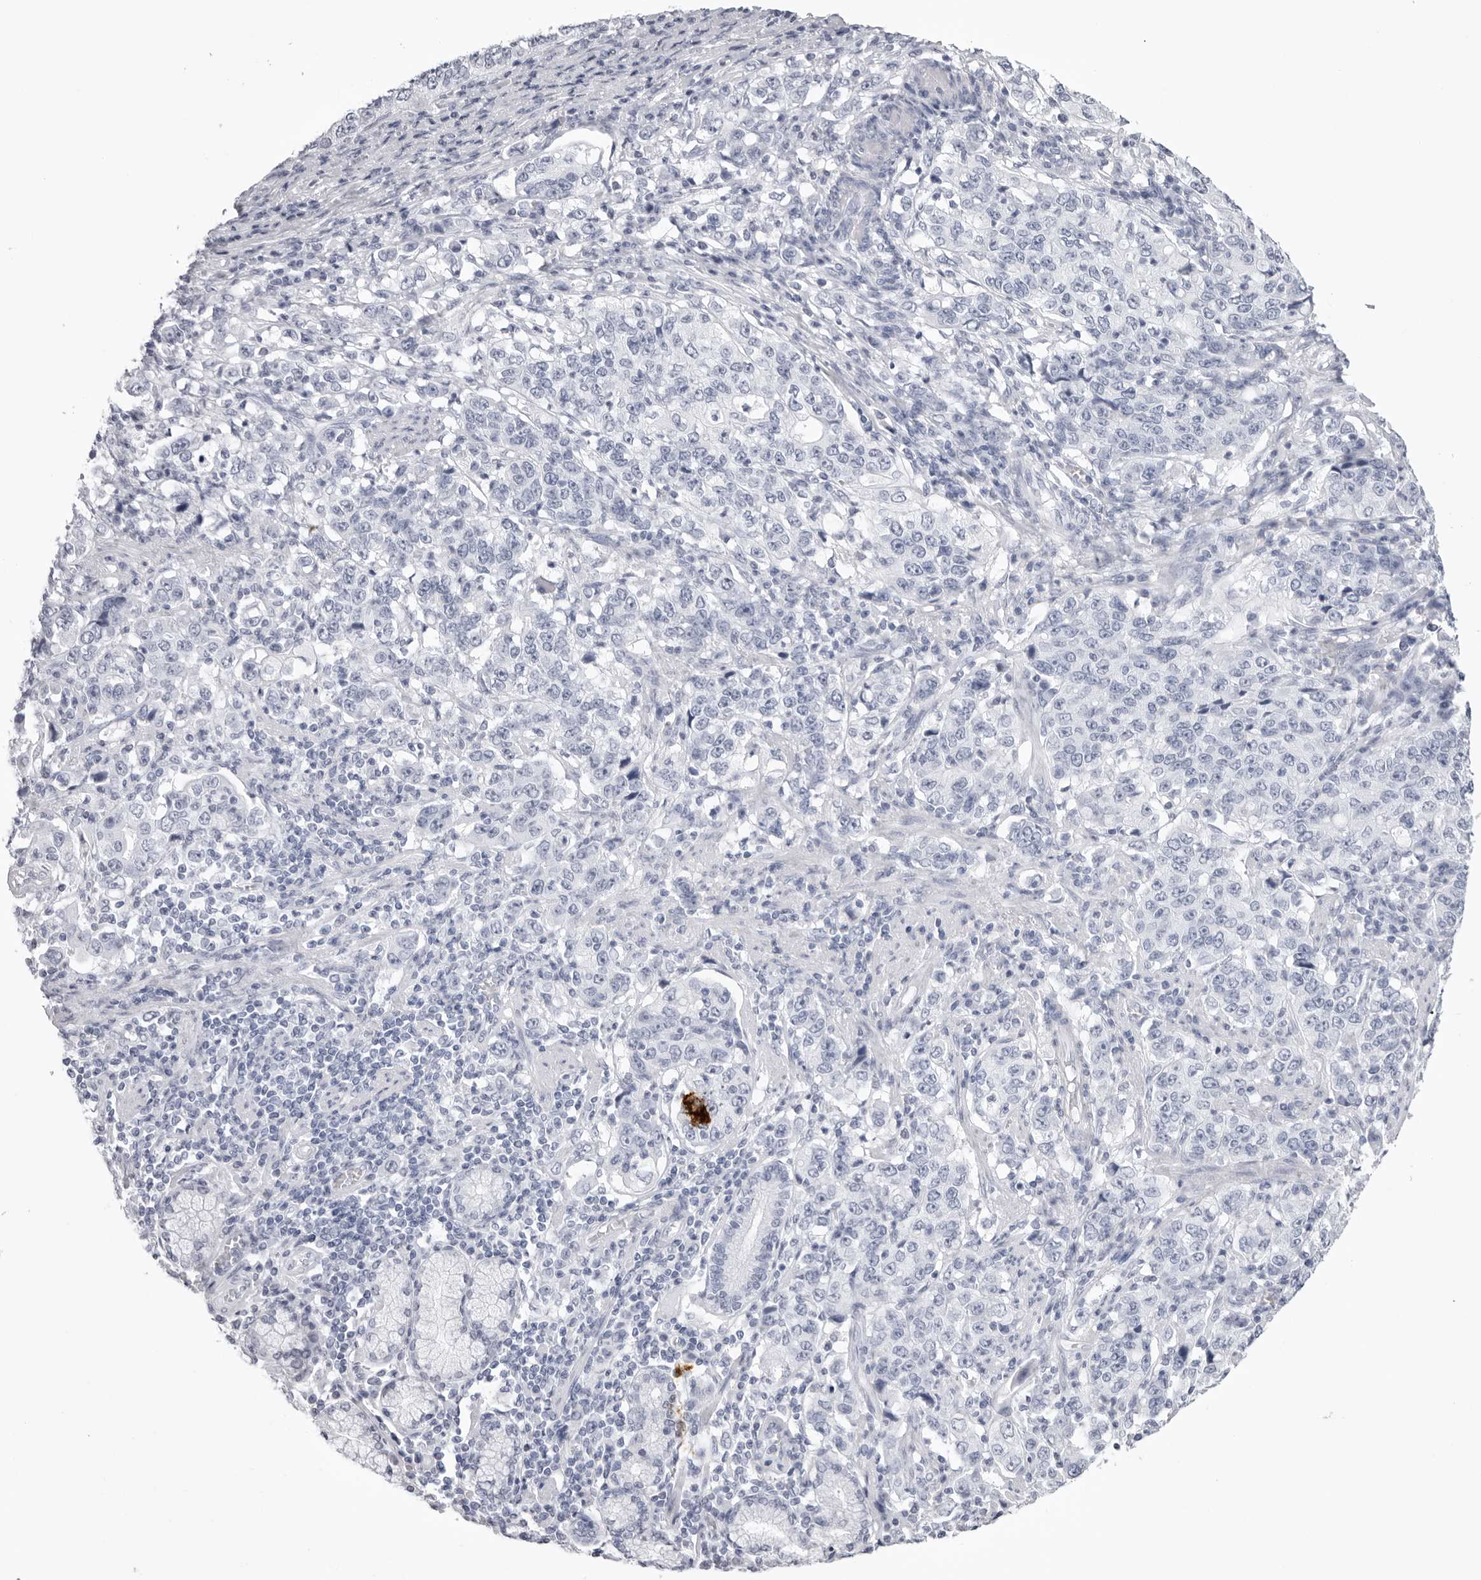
{"staining": {"intensity": "negative", "quantity": "none", "location": "none"}, "tissue": "stomach cancer", "cell_type": "Tumor cells", "image_type": "cancer", "snomed": [{"axis": "morphology", "description": "Adenocarcinoma, NOS"}, {"axis": "topography", "description": "Stomach, lower"}], "caption": "A high-resolution photomicrograph shows immunohistochemistry (IHC) staining of stomach cancer (adenocarcinoma), which exhibits no significant positivity in tumor cells. Nuclei are stained in blue.", "gene": "KLK9", "patient": {"sex": "female", "age": 72}}